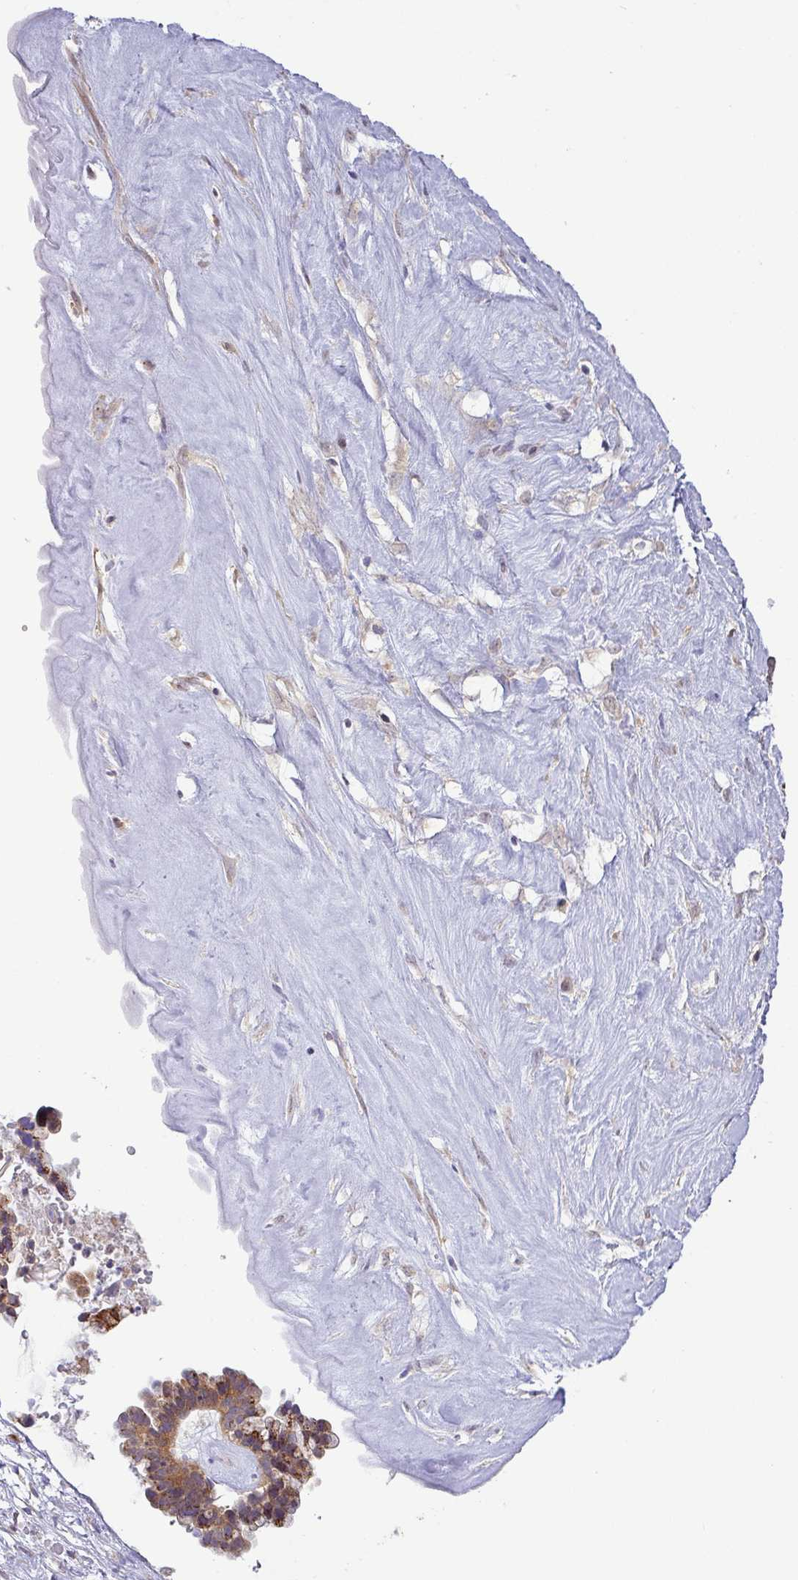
{"staining": {"intensity": "strong", "quantity": ">75%", "location": "cytoplasmic/membranous"}, "tissue": "ovarian cancer", "cell_type": "Tumor cells", "image_type": "cancer", "snomed": [{"axis": "morphology", "description": "Cystadenocarcinoma, serous, NOS"}, {"axis": "topography", "description": "Ovary"}], "caption": "The image demonstrates immunohistochemical staining of ovarian serous cystadenocarcinoma. There is strong cytoplasmic/membranous staining is seen in approximately >75% of tumor cells.", "gene": "GALNT12", "patient": {"sex": "female", "age": 56}}